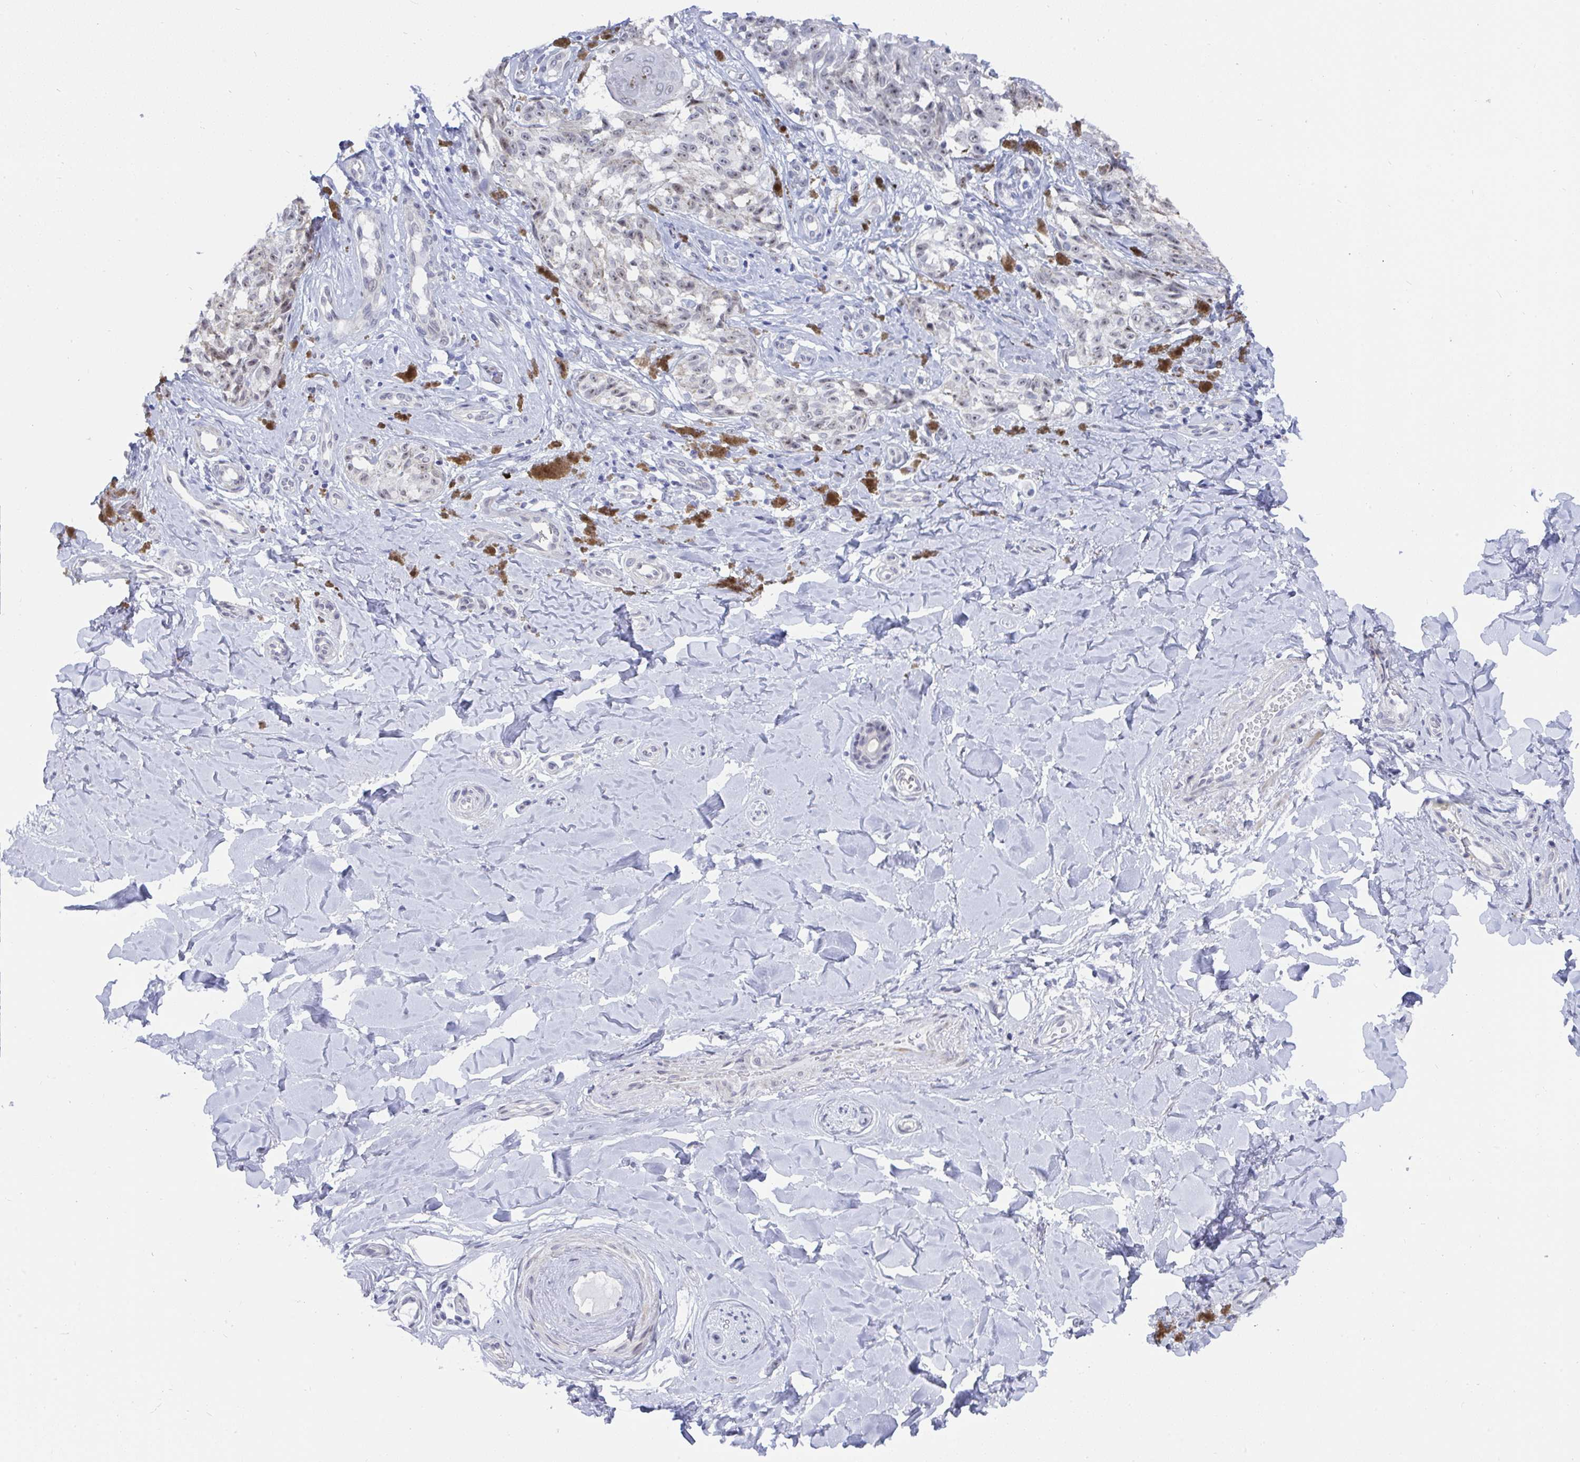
{"staining": {"intensity": "weak", "quantity": ">75%", "location": "nuclear"}, "tissue": "melanoma", "cell_type": "Tumor cells", "image_type": "cancer", "snomed": [{"axis": "morphology", "description": "Malignant melanoma, NOS"}, {"axis": "topography", "description": "Skin"}], "caption": "Immunohistochemical staining of human melanoma shows weak nuclear protein positivity in about >75% of tumor cells. (DAB IHC with brightfield microscopy, high magnification).", "gene": "MFSD4A", "patient": {"sex": "female", "age": 65}}